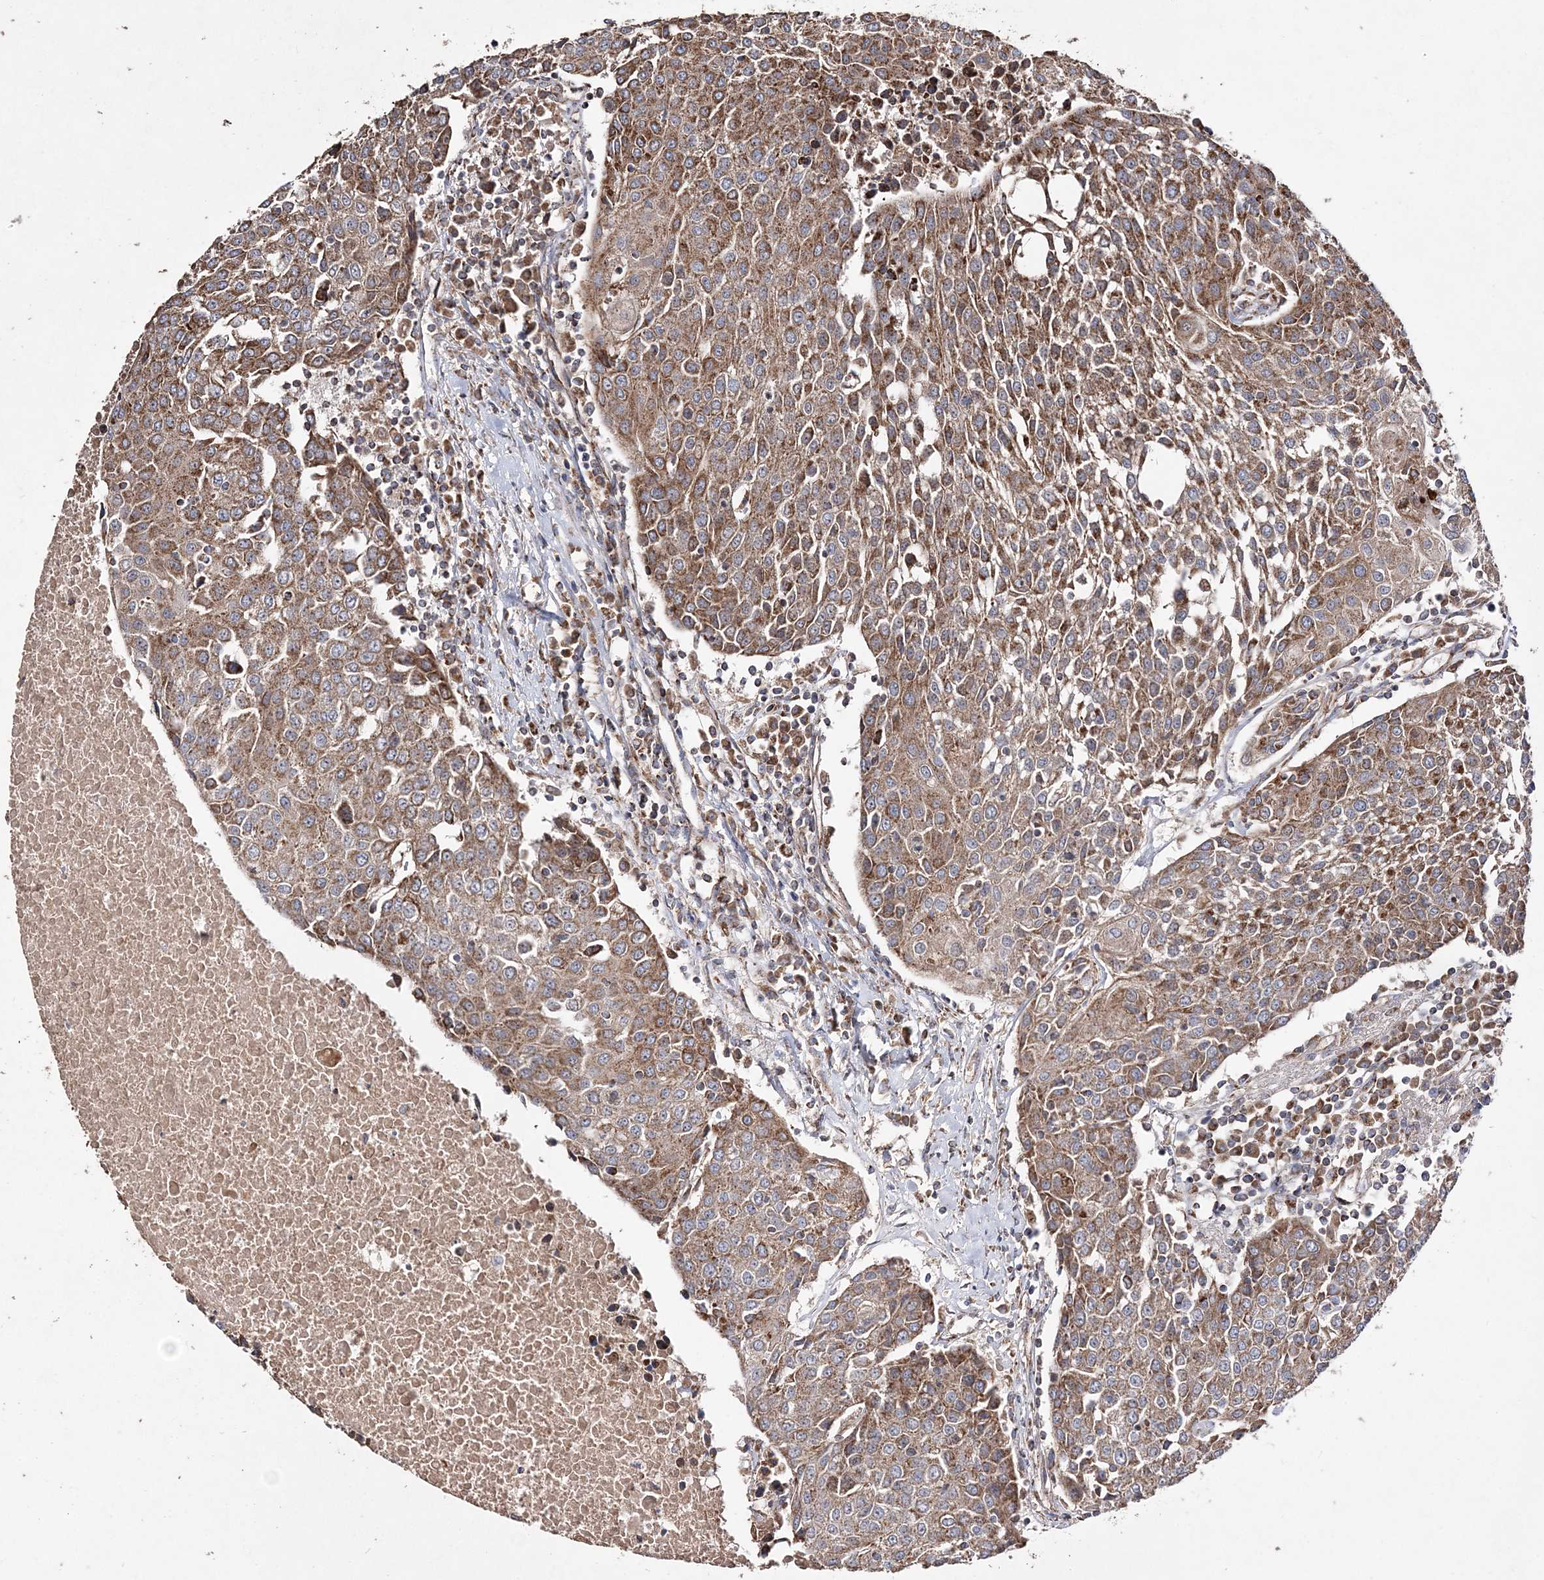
{"staining": {"intensity": "moderate", "quantity": ">75%", "location": "cytoplasmic/membranous"}, "tissue": "urothelial cancer", "cell_type": "Tumor cells", "image_type": "cancer", "snomed": [{"axis": "morphology", "description": "Urothelial carcinoma, High grade"}, {"axis": "topography", "description": "Urinary bladder"}], "caption": "Protein staining displays moderate cytoplasmic/membranous expression in approximately >75% of tumor cells in urothelial cancer.", "gene": "POC5", "patient": {"sex": "female", "age": 85}}